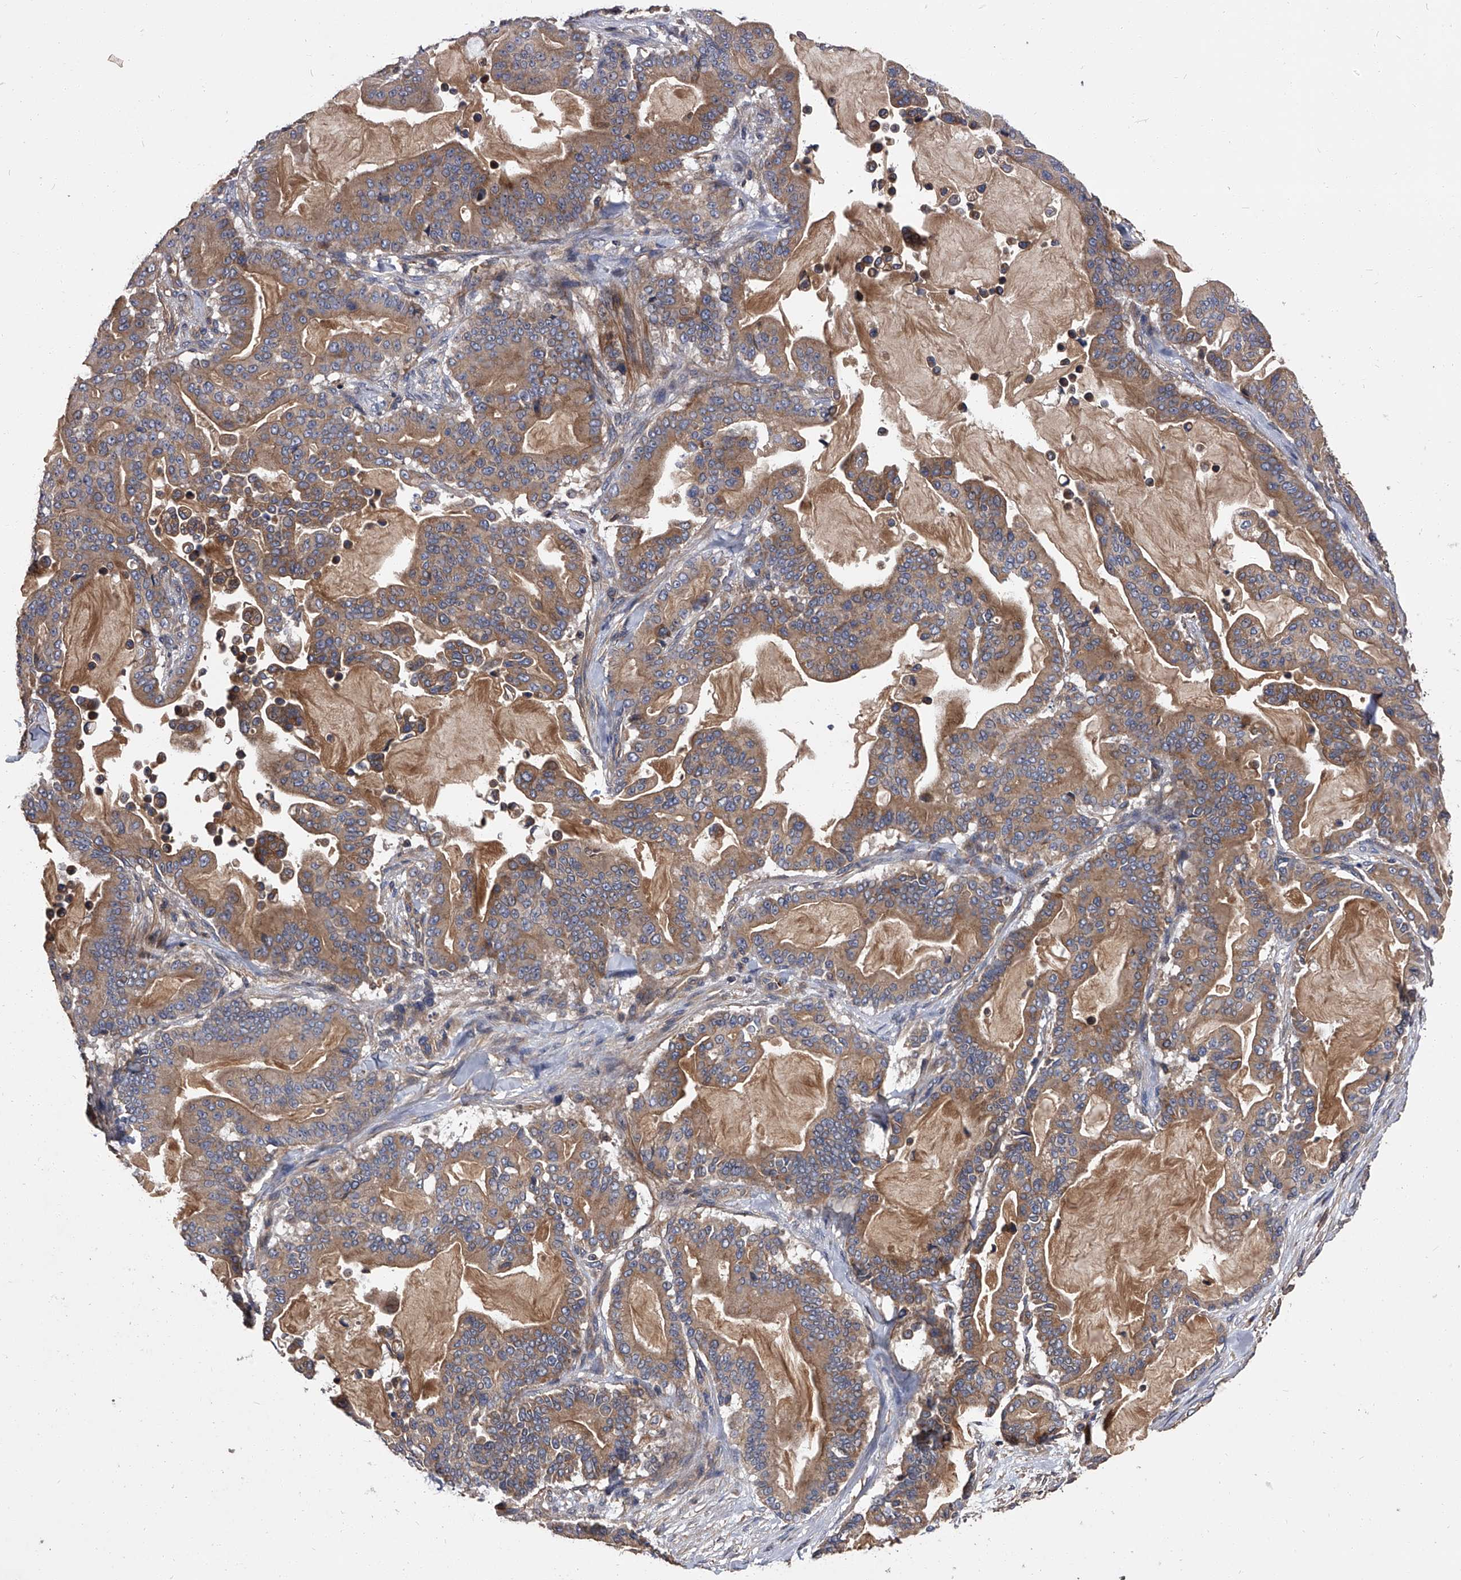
{"staining": {"intensity": "moderate", "quantity": ">75%", "location": "cytoplasmic/membranous"}, "tissue": "pancreatic cancer", "cell_type": "Tumor cells", "image_type": "cancer", "snomed": [{"axis": "morphology", "description": "Adenocarcinoma, NOS"}, {"axis": "topography", "description": "Pancreas"}], "caption": "A histopathology image showing moderate cytoplasmic/membranous expression in approximately >75% of tumor cells in pancreatic adenocarcinoma, as visualized by brown immunohistochemical staining.", "gene": "STK36", "patient": {"sex": "male", "age": 63}}